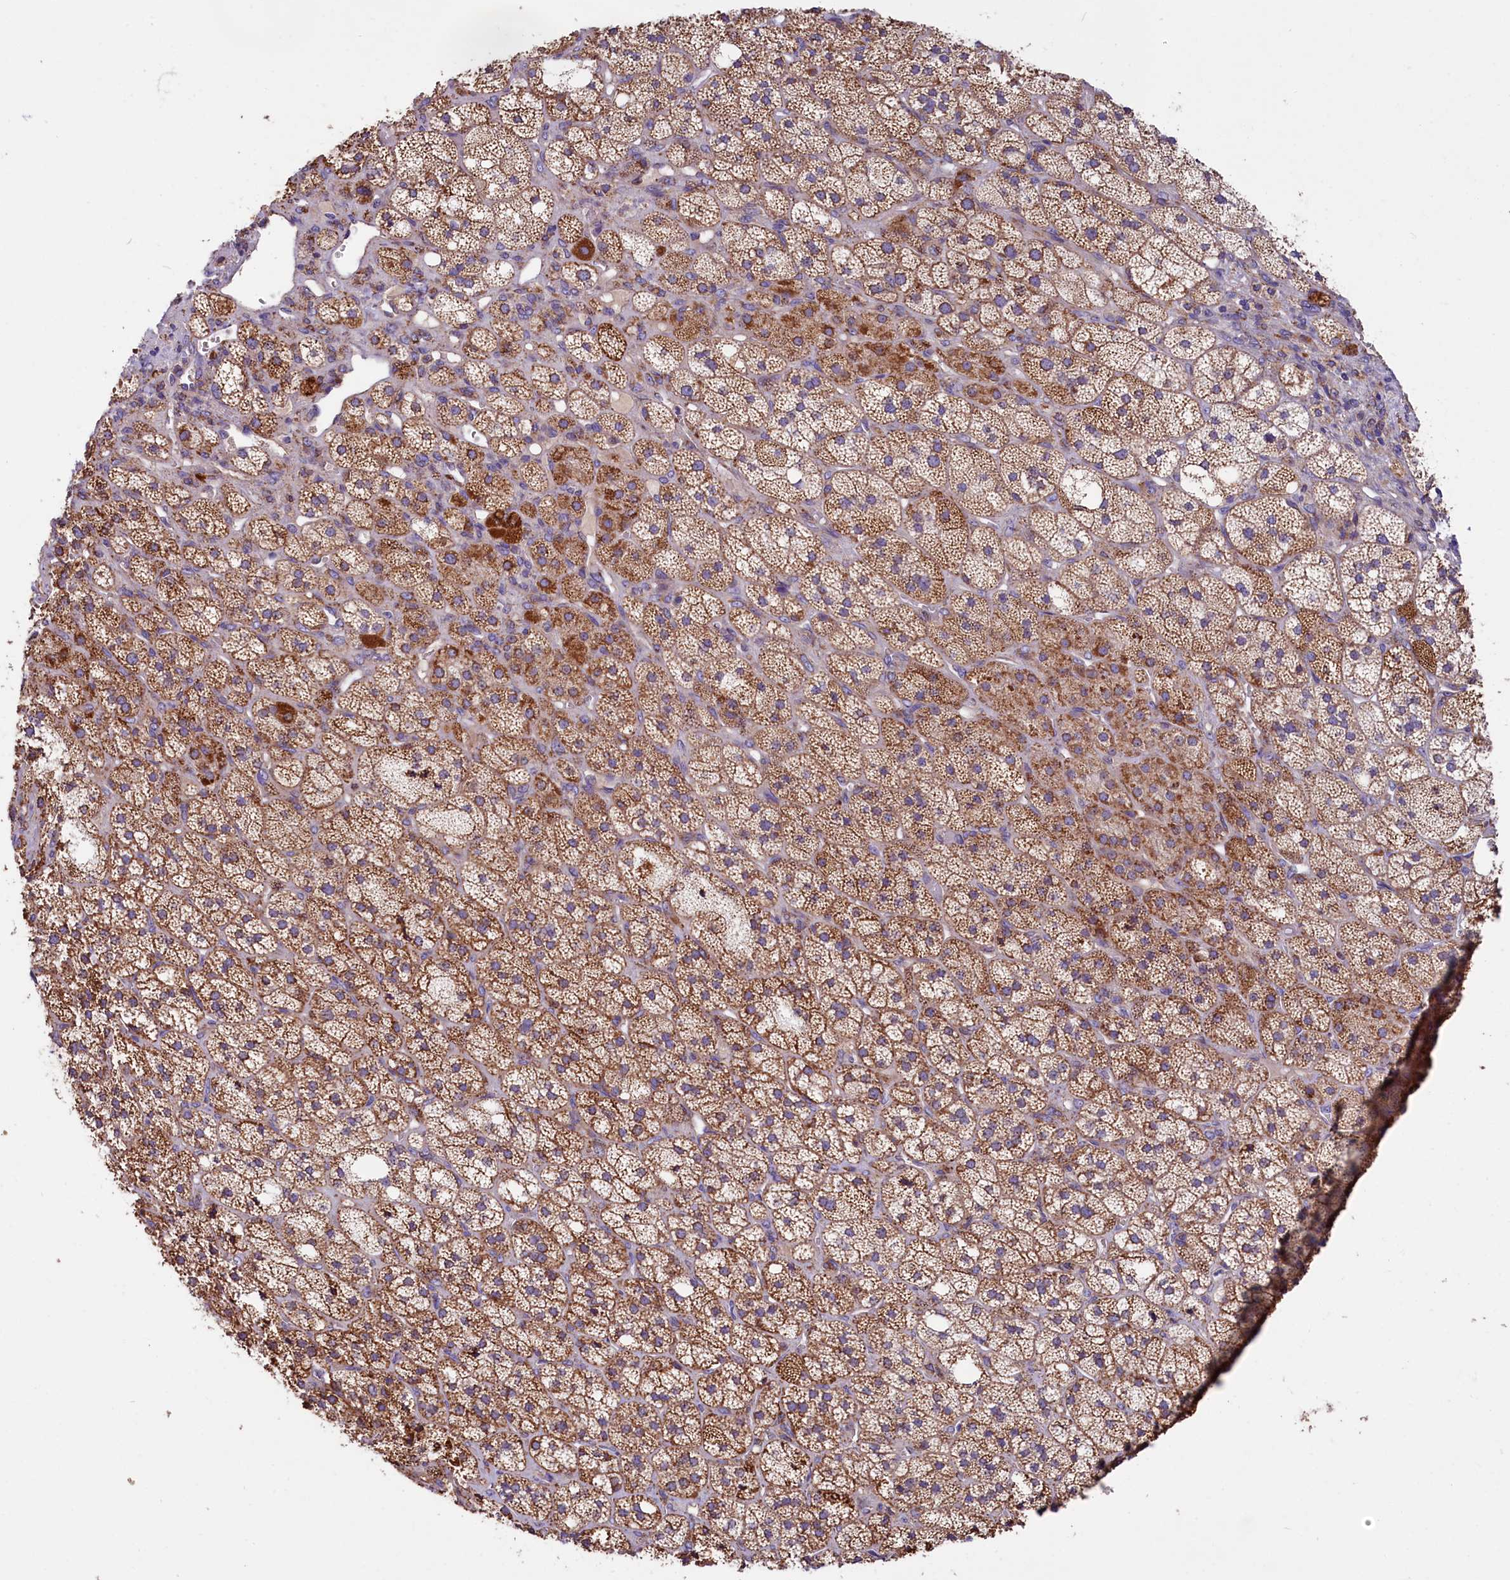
{"staining": {"intensity": "moderate", "quantity": ">75%", "location": "cytoplasmic/membranous"}, "tissue": "adrenal gland", "cell_type": "Glandular cells", "image_type": "normal", "snomed": [{"axis": "morphology", "description": "Normal tissue, NOS"}, {"axis": "topography", "description": "Adrenal gland"}], "caption": "Immunohistochemistry photomicrograph of benign adrenal gland stained for a protein (brown), which exhibits medium levels of moderate cytoplasmic/membranous positivity in about >75% of glandular cells.", "gene": "ZSWIM1", "patient": {"sex": "male", "age": 61}}